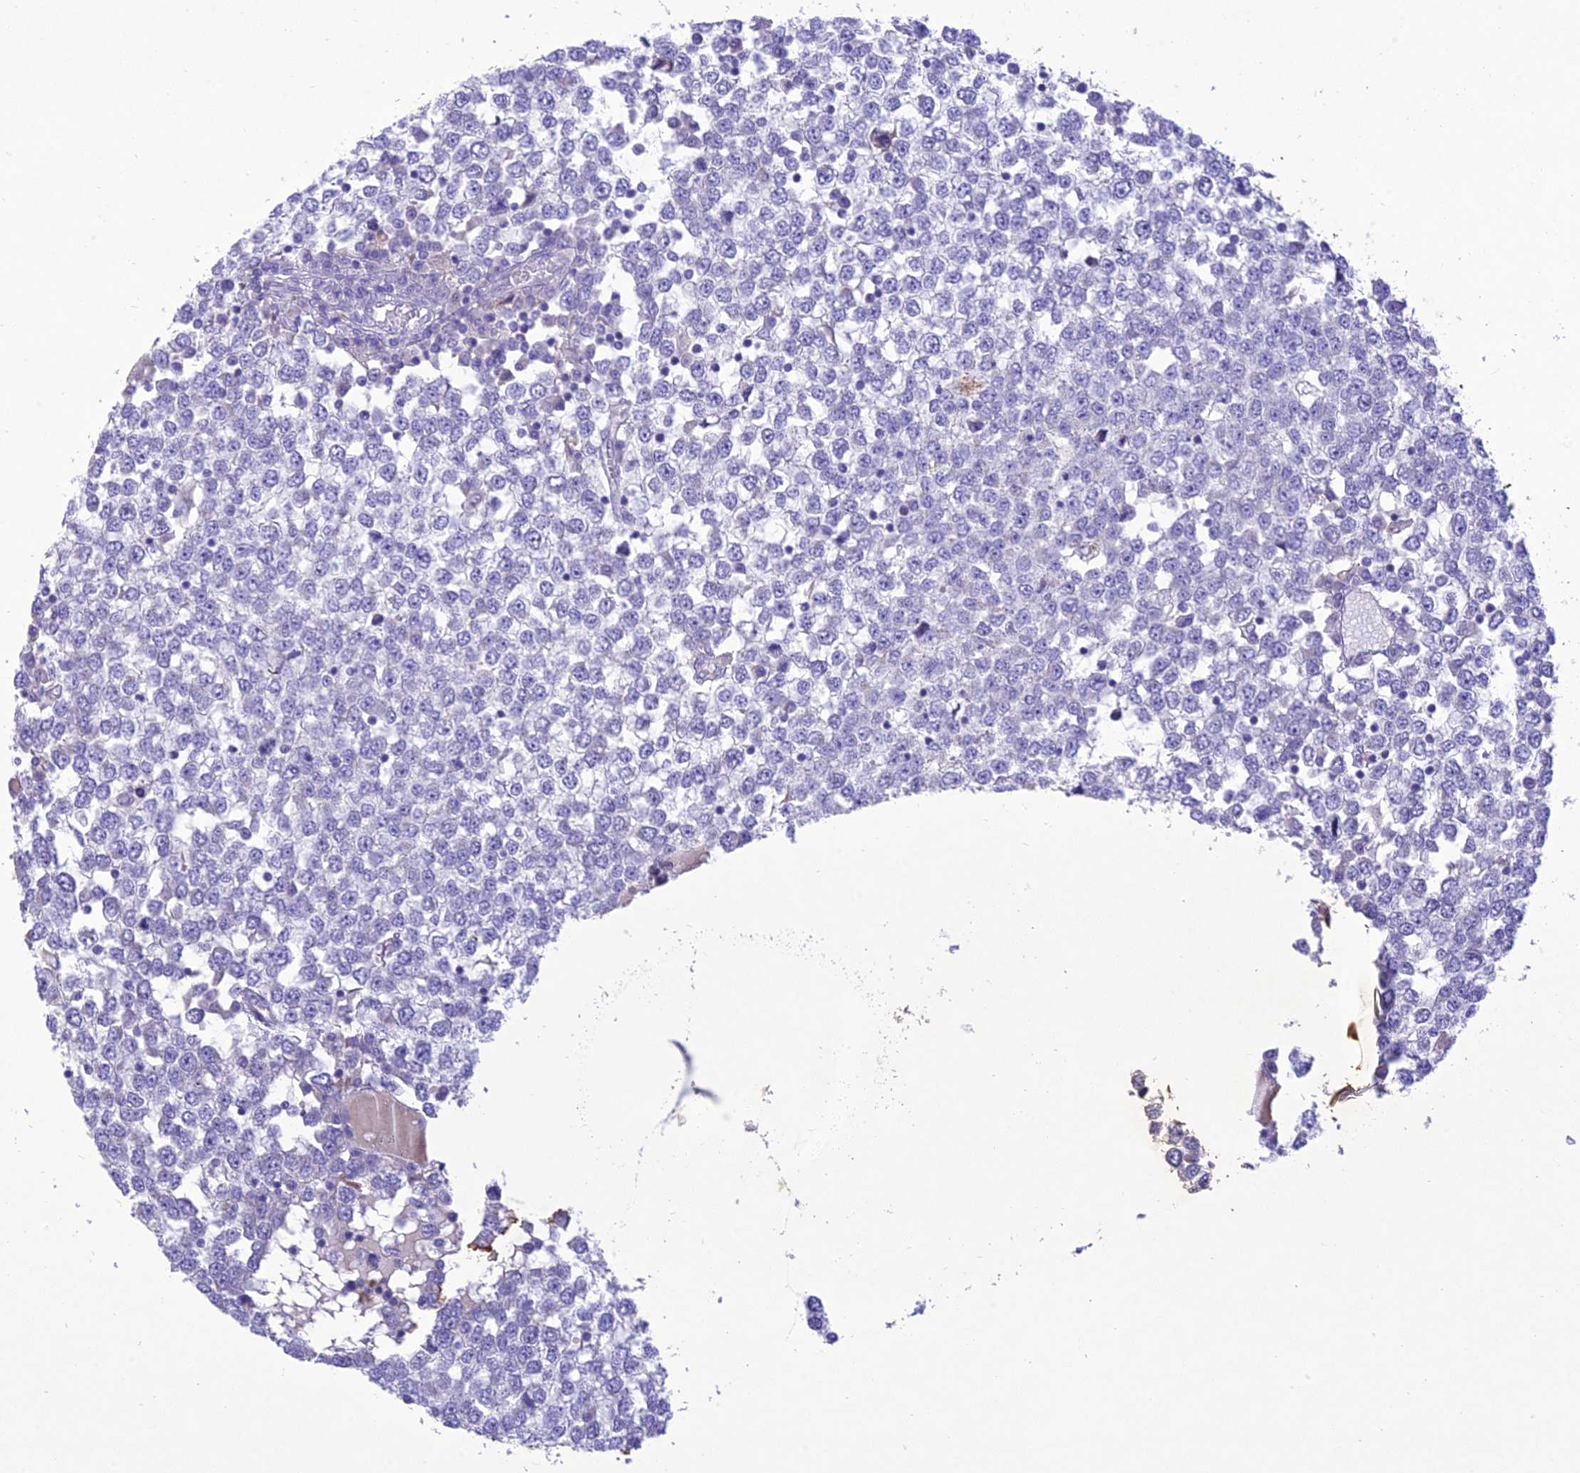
{"staining": {"intensity": "negative", "quantity": "none", "location": "none"}, "tissue": "testis cancer", "cell_type": "Tumor cells", "image_type": "cancer", "snomed": [{"axis": "morphology", "description": "Seminoma, NOS"}, {"axis": "topography", "description": "Testis"}], "caption": "IHC photomicrograph of human testis cancer stained for a protein (brown), which displays no positivity in tumor cells.", "gene": "SLC13A5", "patient": {"sex": "male", "age": 65}}